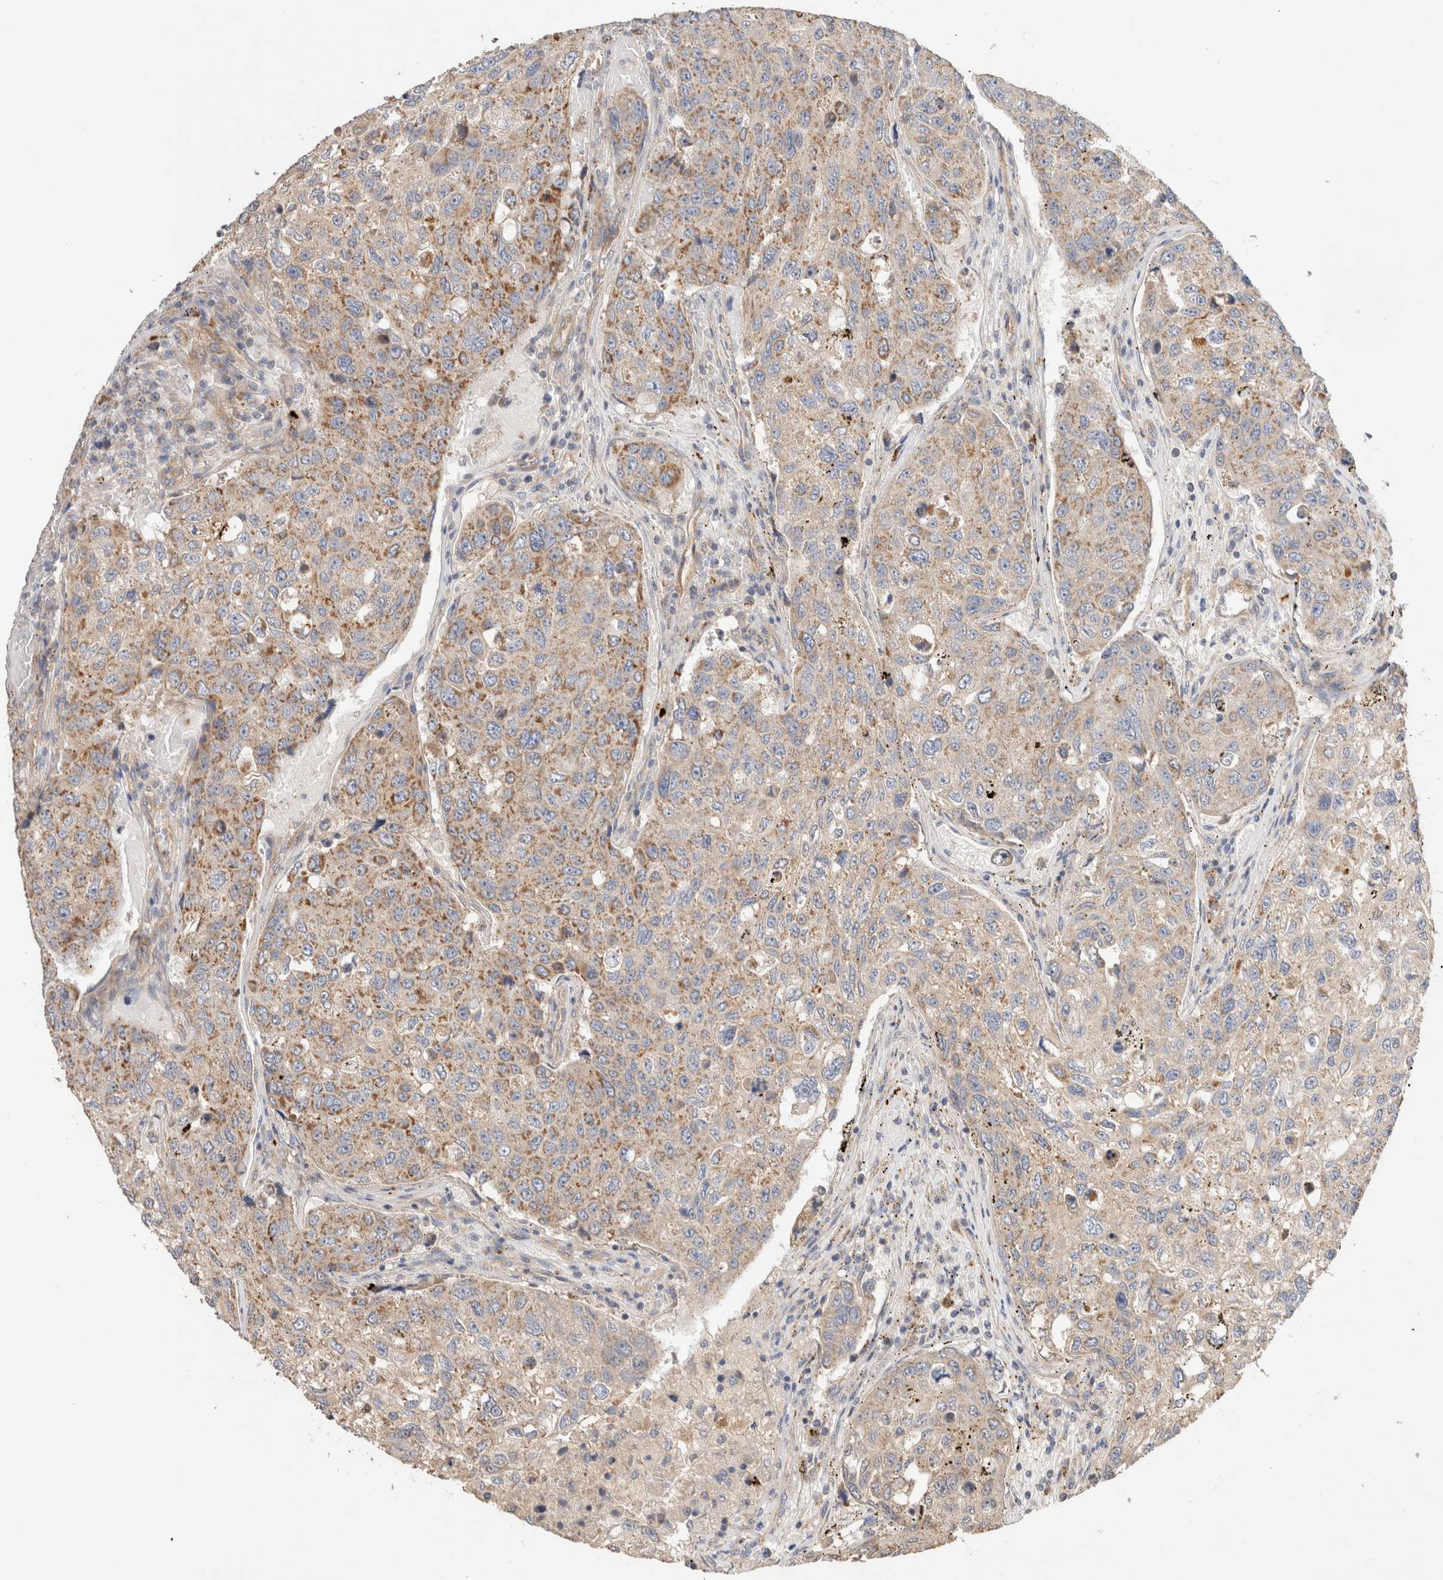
{"staining": {"intensity": "moderate", "quantity": ">75%", "location": "cytoplasmic/membranous"}, "tissue": "urothelial cancer", "cell_type": "Tumor cells", "image_type": "cancer", "snomed": [{"axis": "morphology", "description": "Urothelial carcinoma, High grade"}, {"axis": "topography", "description": "Lymph node"}, {"axis": "topography", "description": "Urinary bladder"}], "caption": "Urothelial cancer tissue displays moderate cytoplasmic/membranous positivity in approximately >75% of tumor cells", "gene": "B3GNTL1", "patient": {"sex": "male", "age": 51}}